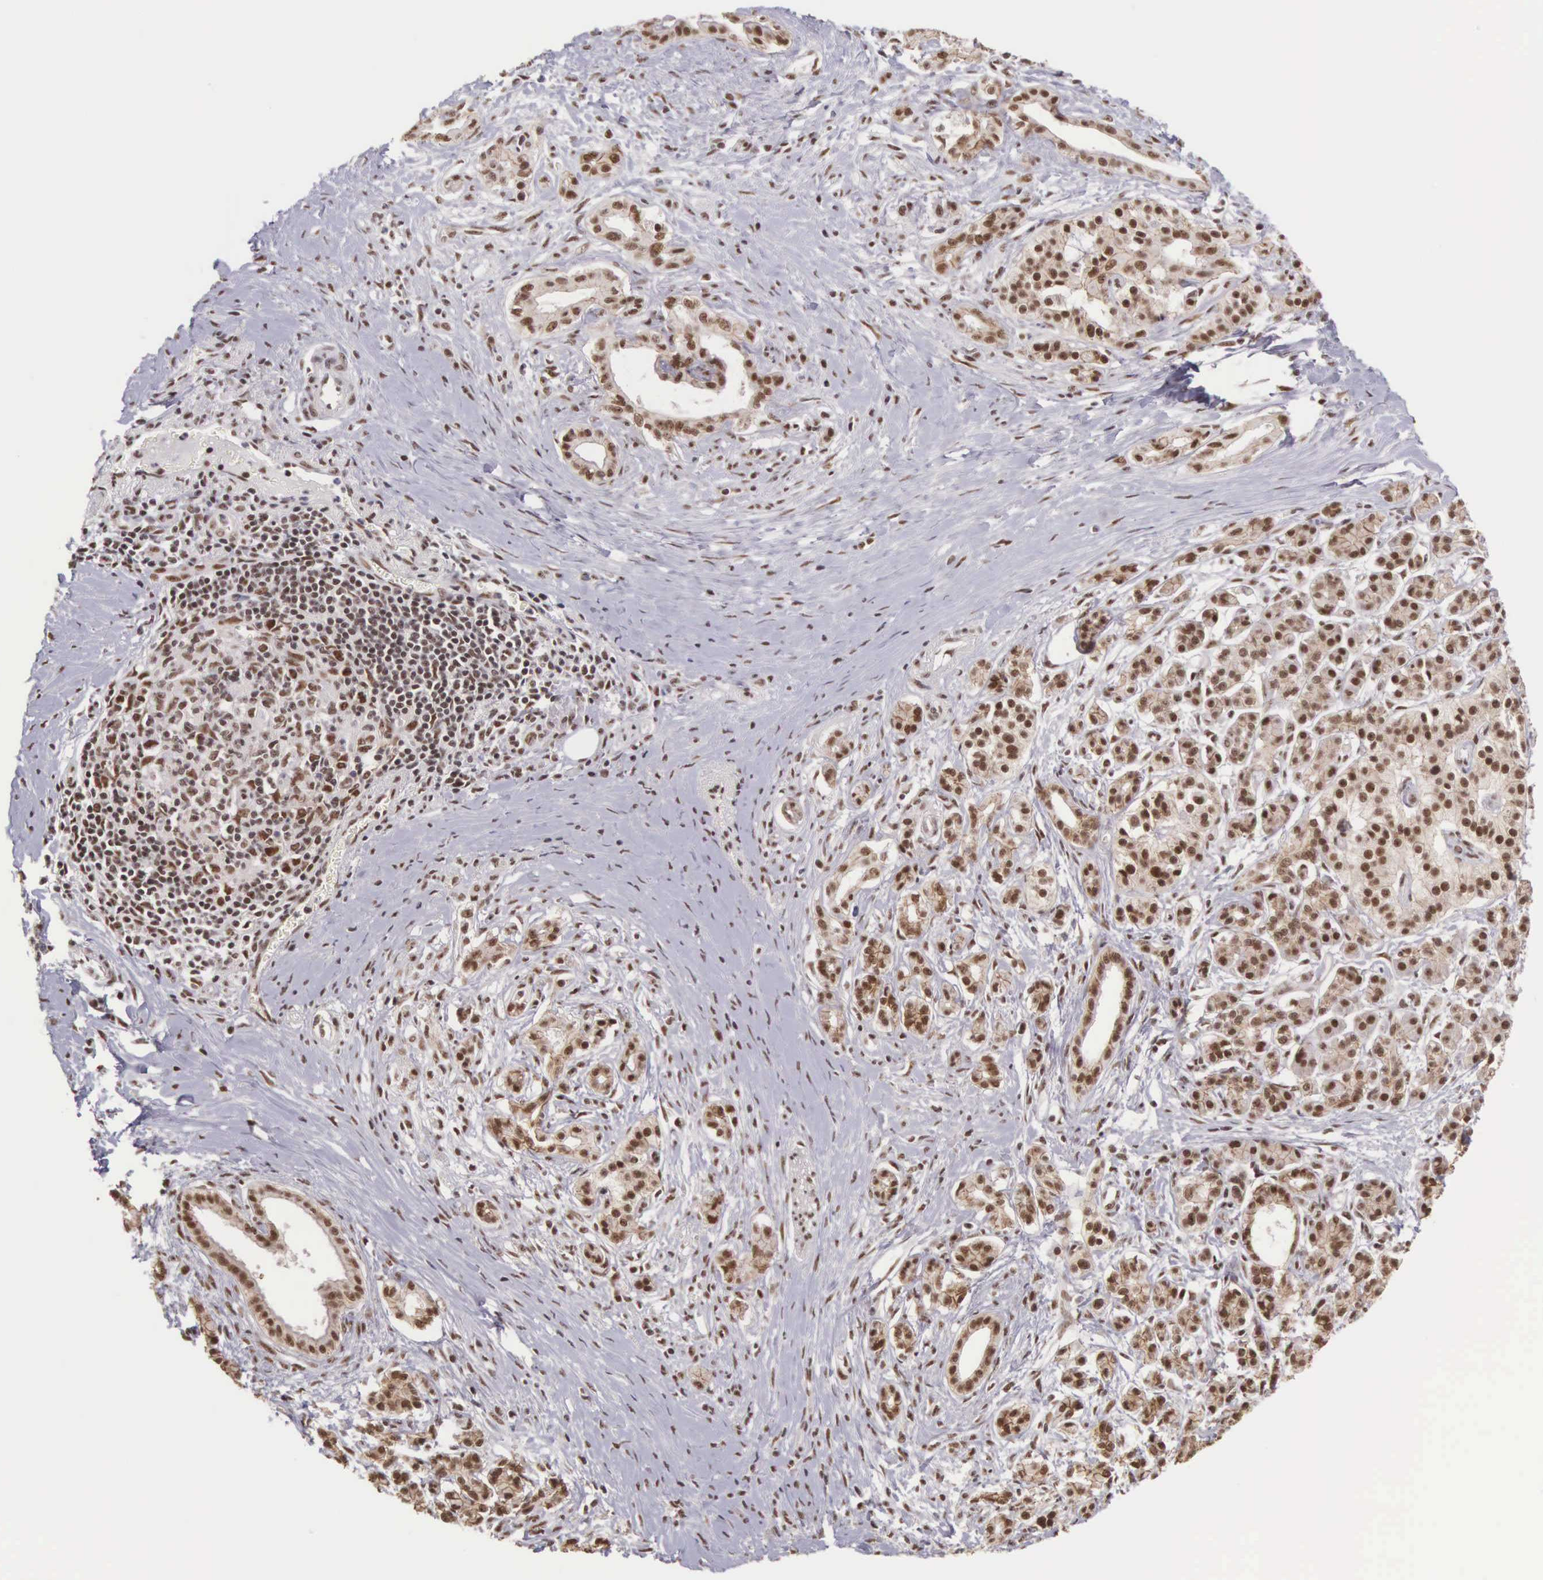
{"staining": {"intensity": "moderate", "quantity": ">75%", "location": "cytoplasmic/membranous,nuclear"}, "tissue": "pancreatic cancer", "cell_type": "Tumor cells", "image_type": "cancer", "snomed": [{"axis": "morphology", "description": "Adenocarcinoma, NOS"}, {"axis": "topography", "description": "Pancreas"}], "caption": "Immunohistochemistry micrograph of neoplastic tissue: pancreatic cancer (adenocarcinoma) stained using IHC demonstrates medium levels of moderate protein expression localized specifically in the cytoplasmic/membranous and nuclear of tumor cells, appearing as a cytoplasmic/membranous and nuclear brown color.", "gene": "POLR2F", "patient": {"sex": "male", "age": 59}}